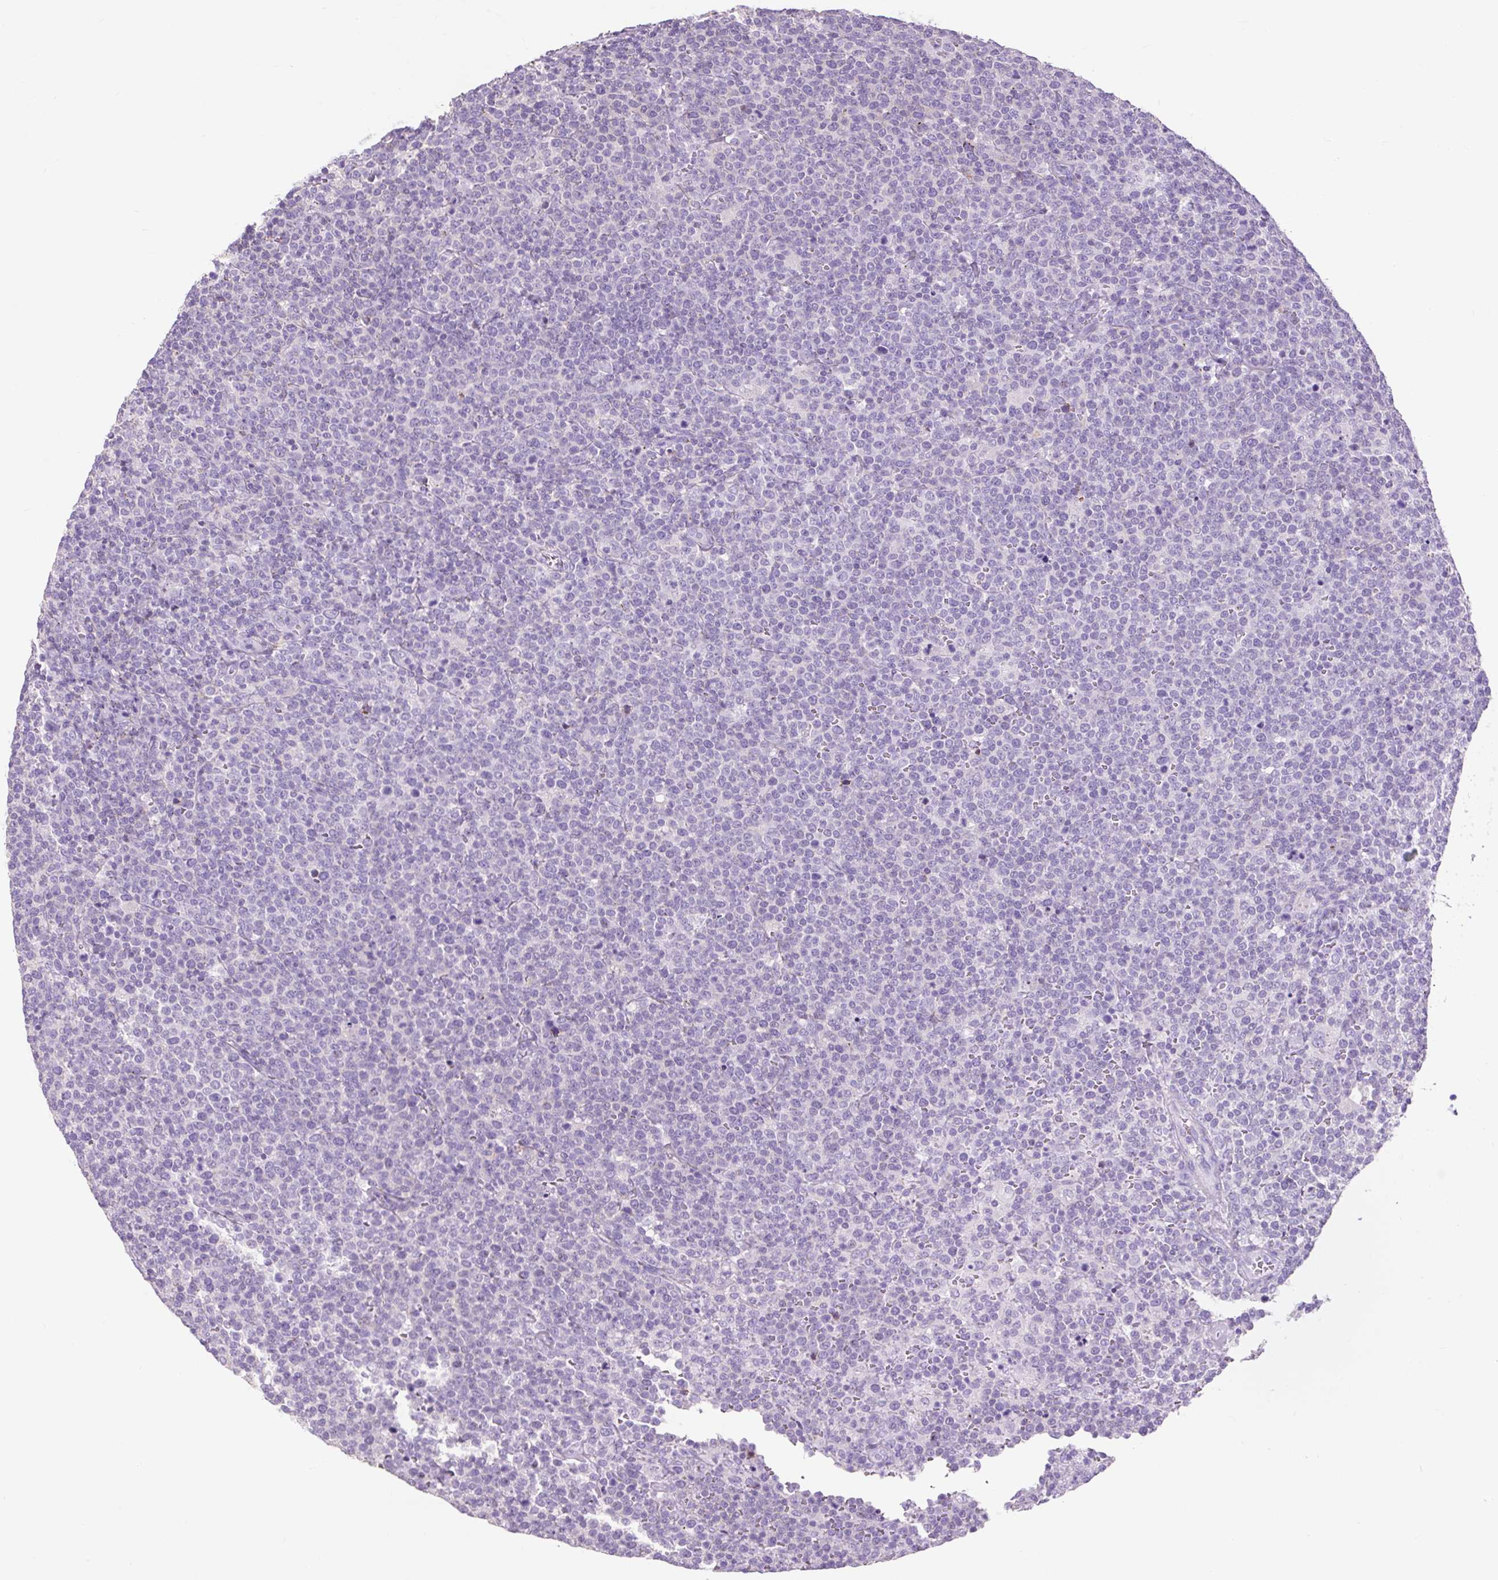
{"staining": {"intensity": "negative", "quantity": "none", "location": "none"}, "tissue": "lymphoma", "cell_type": "Tumor cells", "image_type": "cancer", "snomed": [{"axis": "morphology", "description": "Malignant lymphoma, non-Hodgkin's type, High grade"}, {"axis": "topography", "description": "Lymph node"}], "caption": "Immunohistochemistry of lymphoma displays no positivity in tumor cells. The staining was performed using DAB (3,3'-diaminobenzidine) to visualize the protein expression in brown, while the nuclei were stained in blue with hematoxylin (Magnification: 20x).", "gene": "OR10A7", "patient": {"sex": "male", "age": 61}}